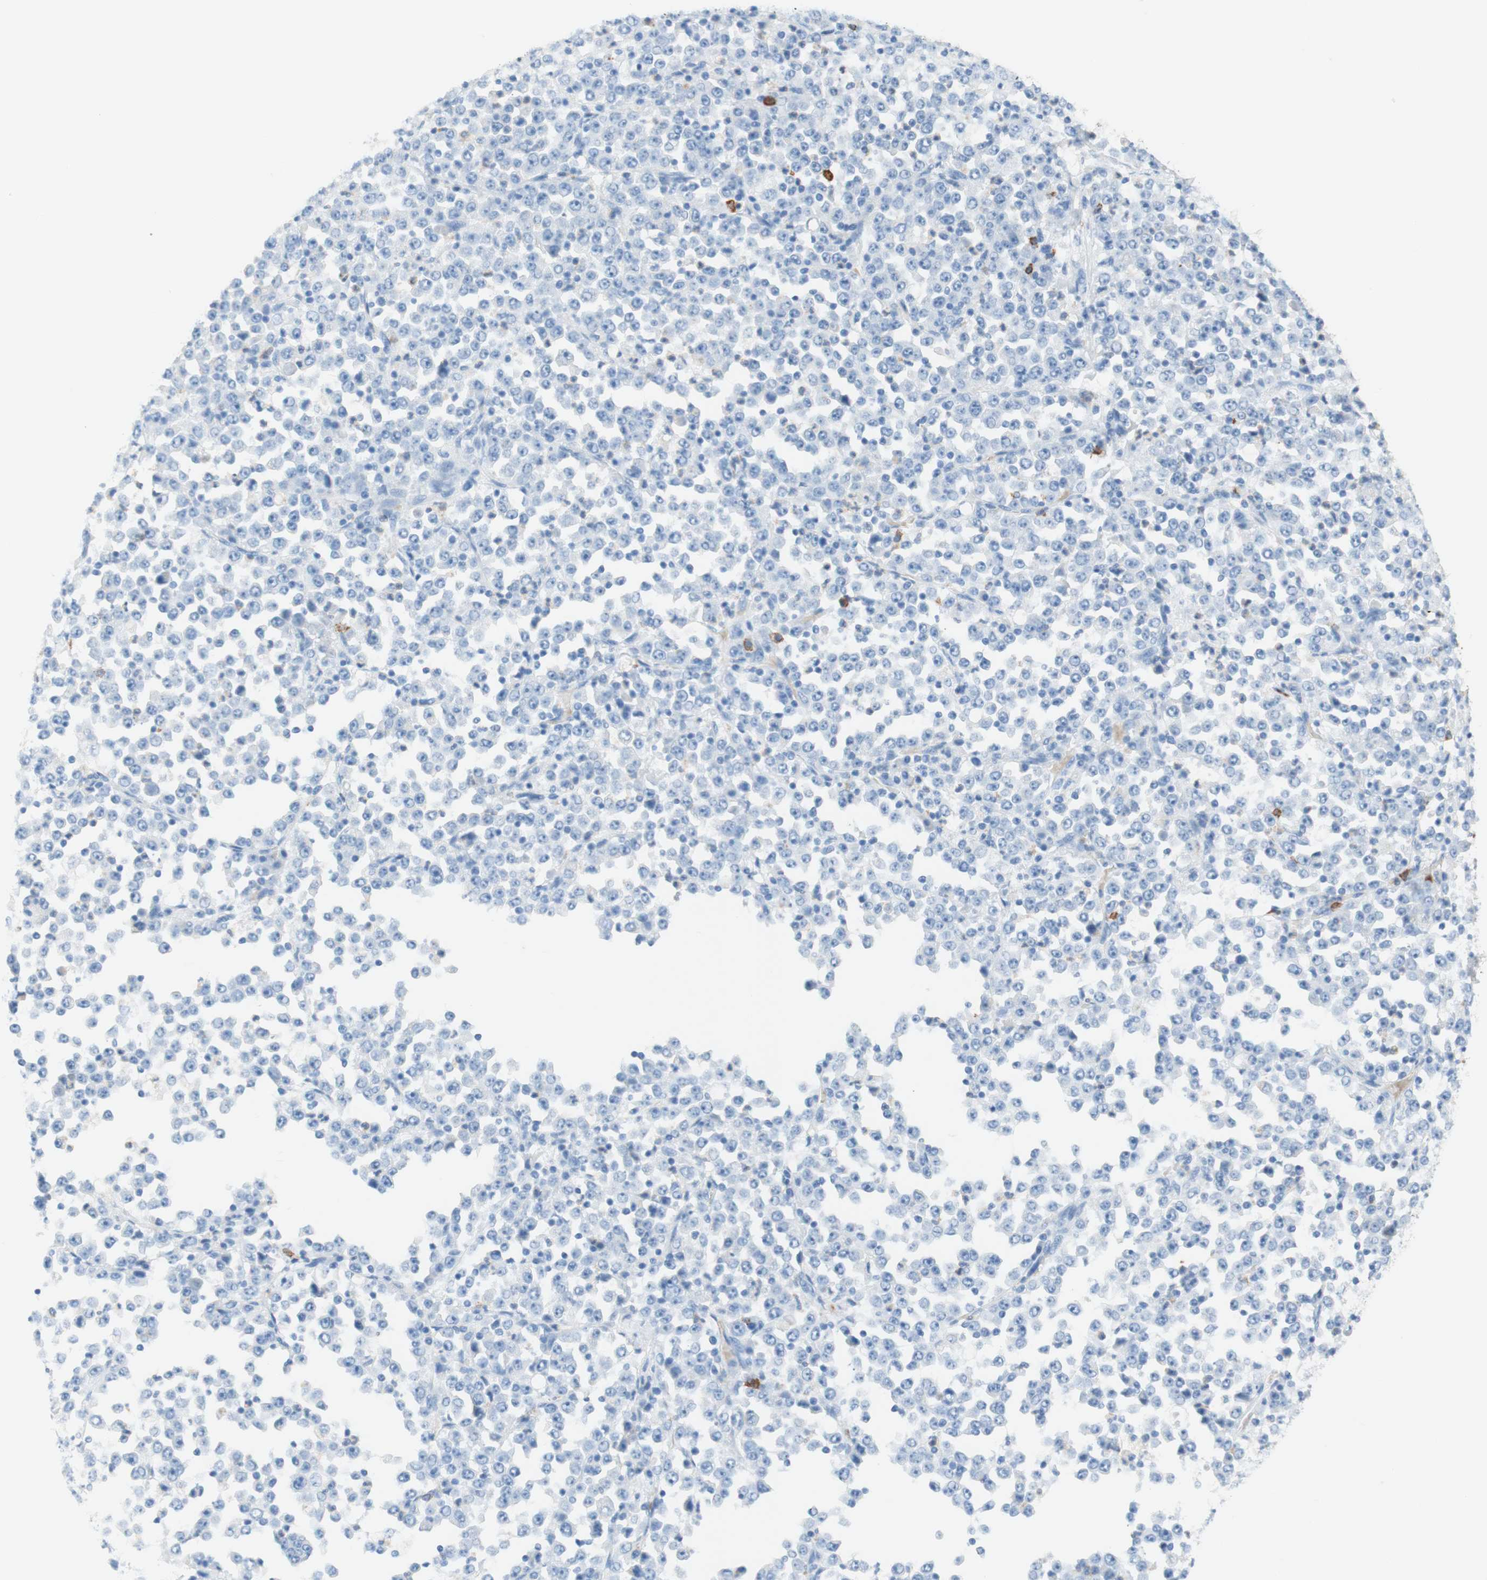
{"staining": {"intensity": "negative", "quantity": "none", "location": "none"}, "tissue": "stomach cancer", "cell_type": "Tumor cells", "image_type": "cancer", "snomed": [{"axis": "morphology", "description": "Normal tissue, NOS"}, {"axis": "morphology", "description": "Adenocarcinoma, NOS"}, {"axis": "topography", "description": "Stomach, upper"}, {"axis": "topography", "description": "Stomach"}], "caption": "This is an IHC photomicrograph of human stomach cancer. There is no staining in tumor cells.", "gene": "CEACAM1", "patient": {"sex": "male", "age": 59}}